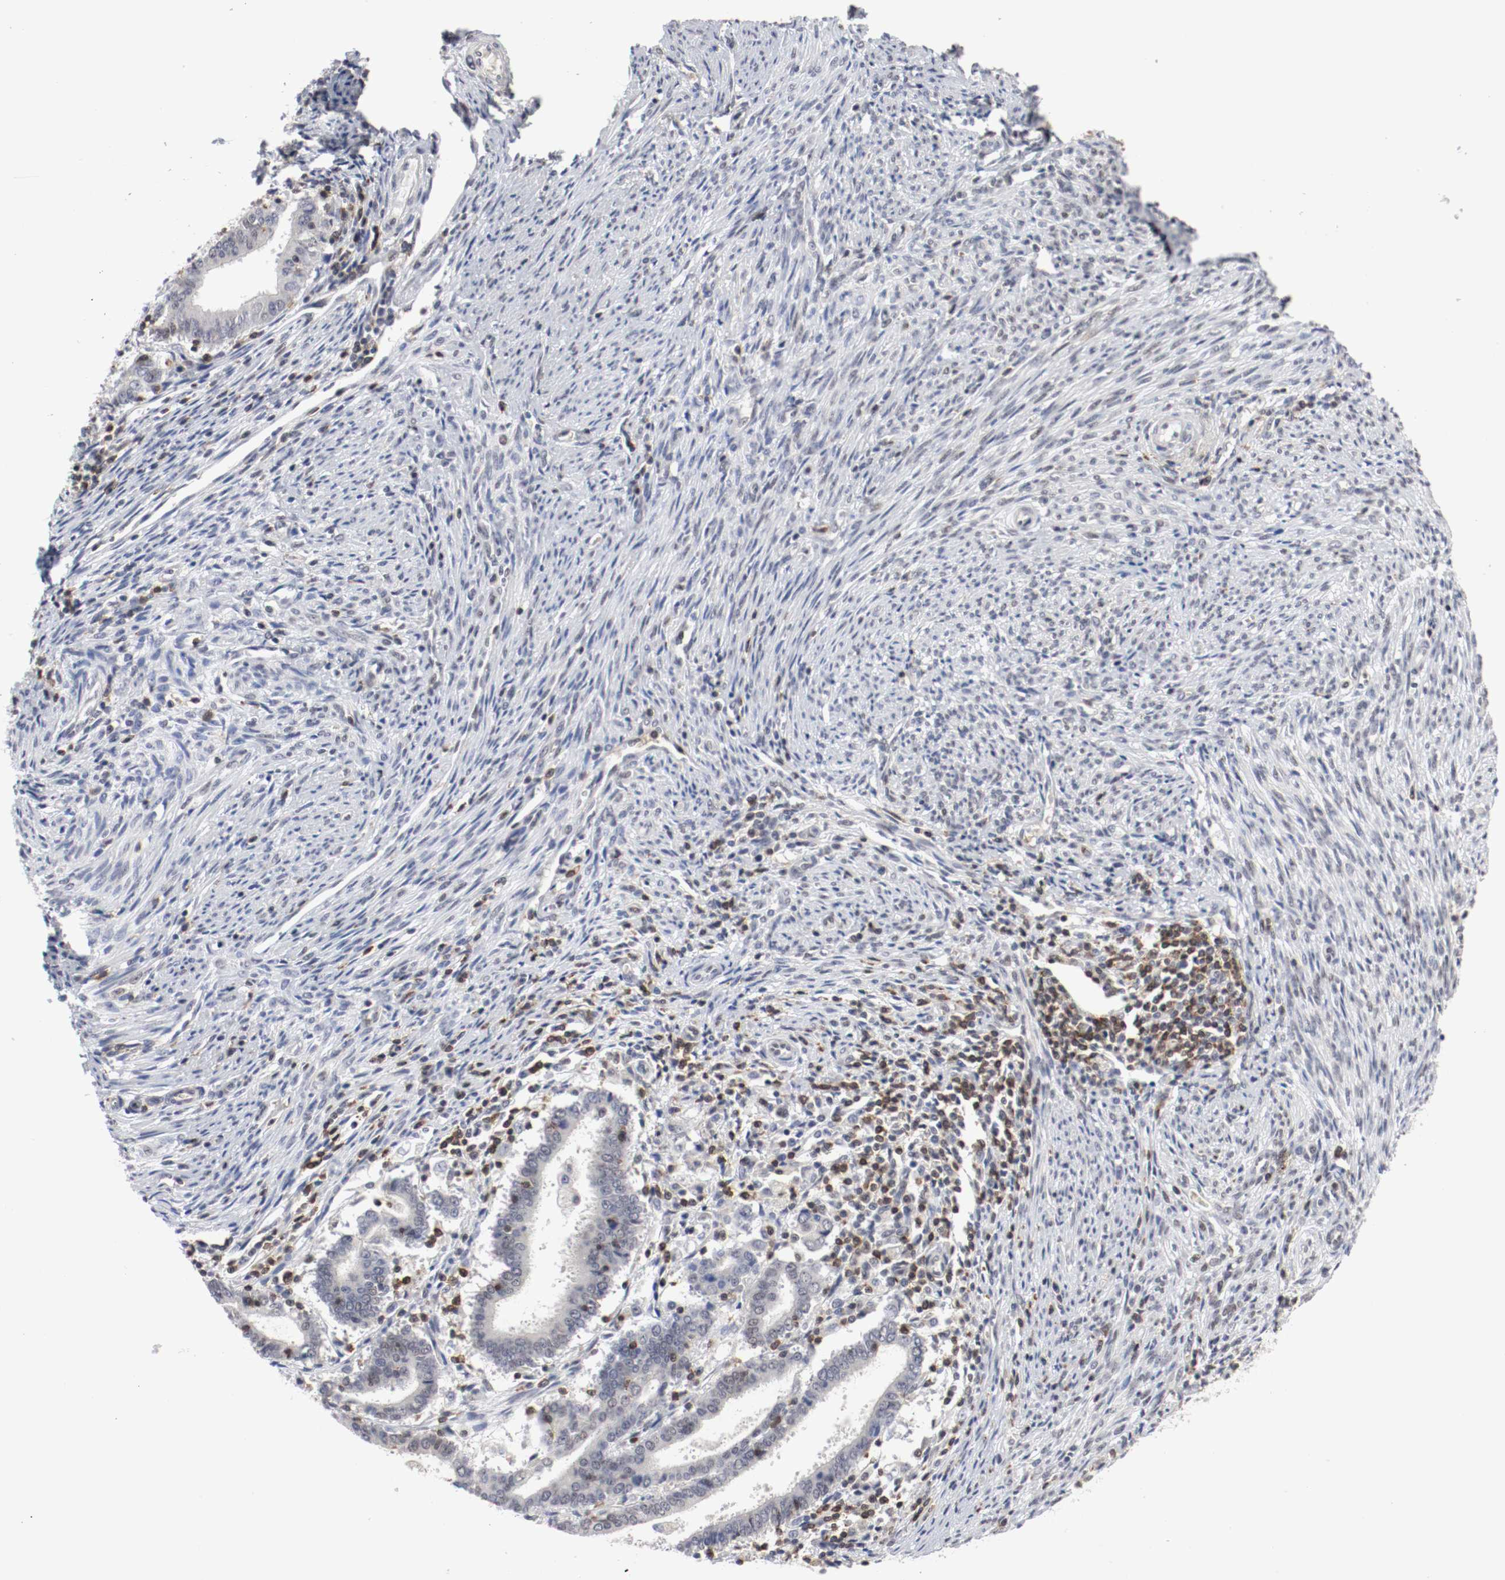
{"staining": {"intensity": "weak", "quantity": "<25%", "location": "nuclear"}, "tissue": "endometrial cancer", "cell_type": "Tumor cells", "image_type": "cancer", "snomed": [{"axis": "morphology", "description": "Adenocarcinoma, NOS"}, {"axis": "topography", "description": "Uterus"}], "caption": "DAB immunohistochemical staining of human endometrial adenocarcinoma displays no significant expression in tumor cells. Nuclei are stained in blue.", "gene": "JUND", "patient": {"sex": "female", "age": 83}}